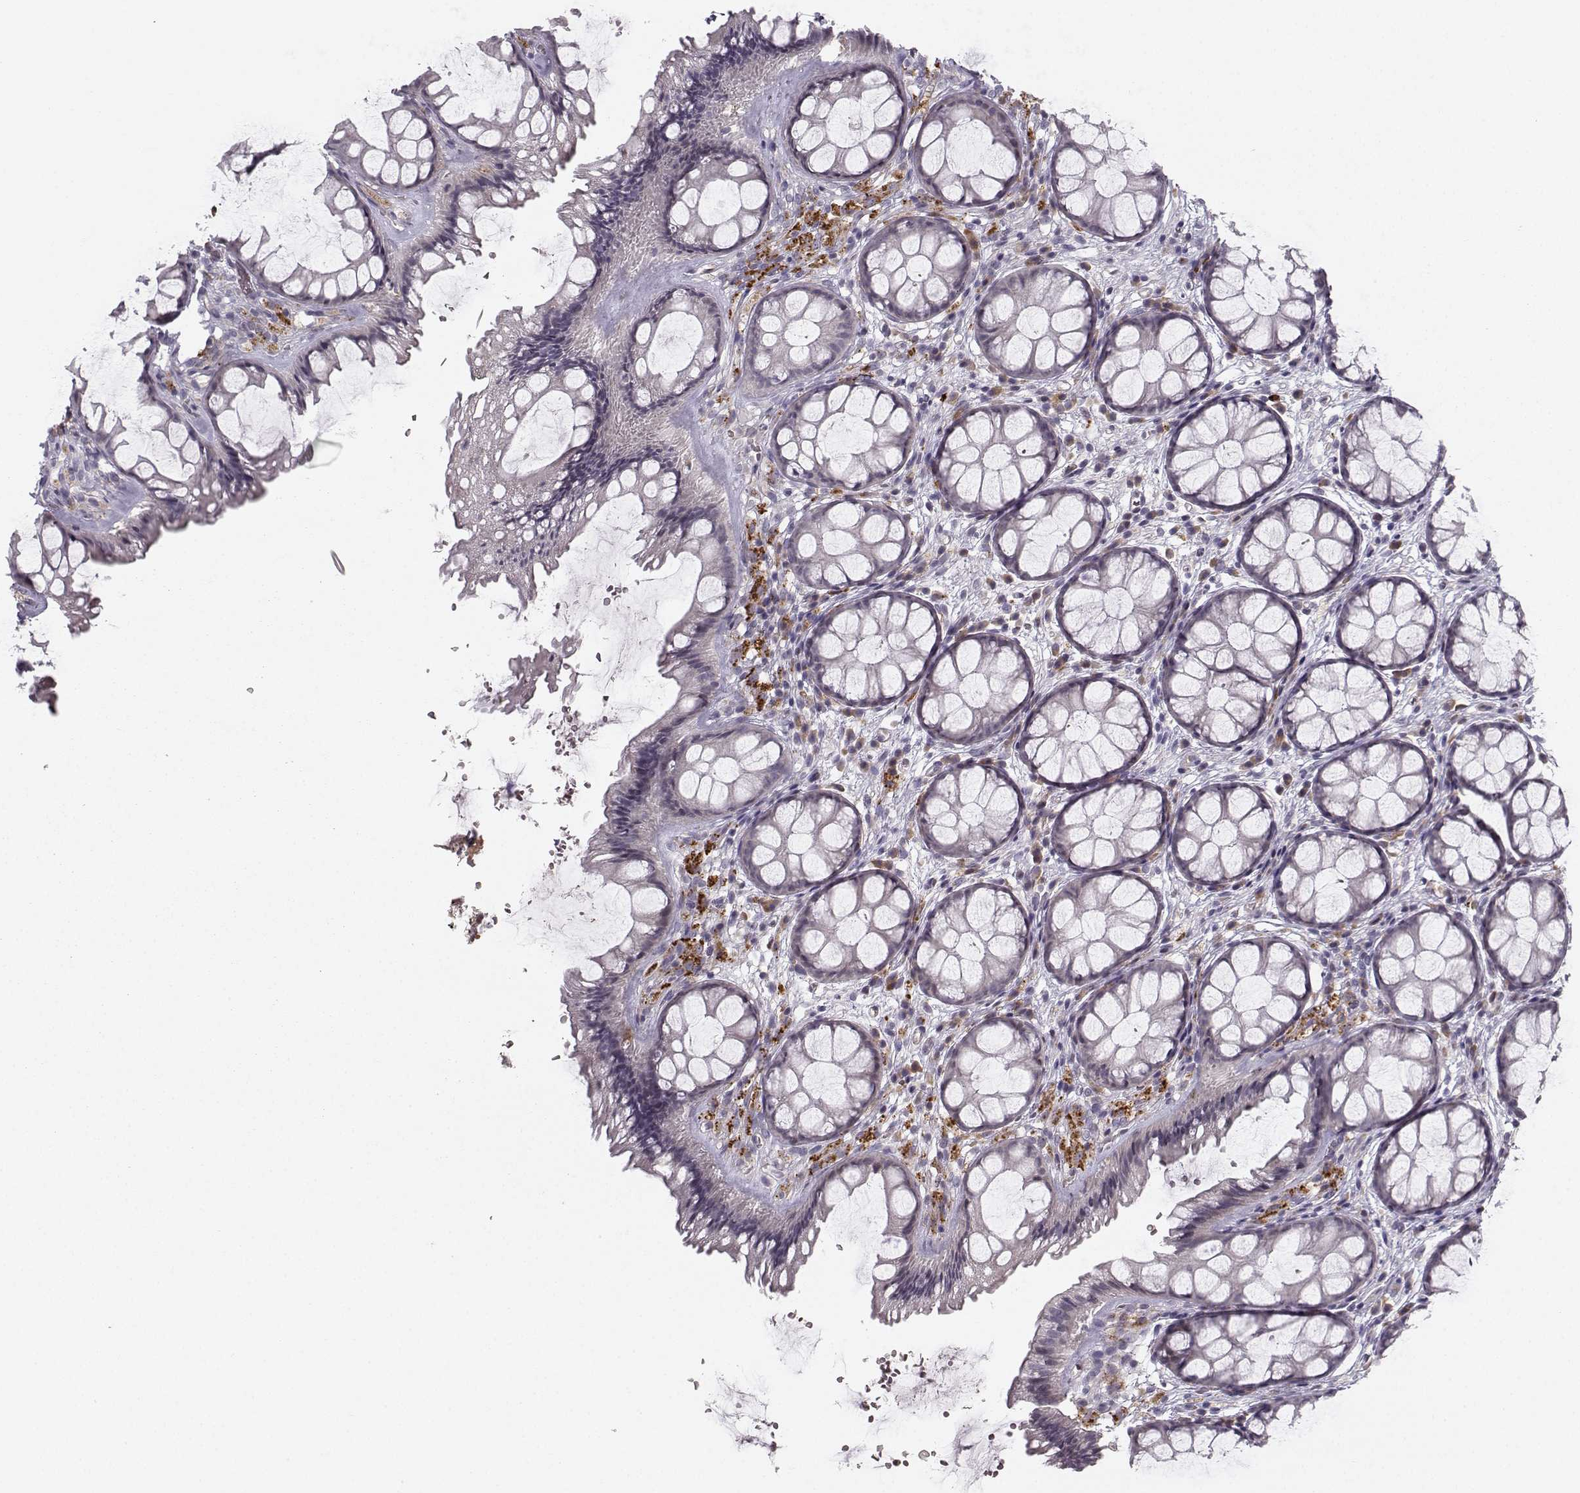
{"staining": {"intensity": "negative", "quantity": "none", "location": "none"}, "tissue": "rectum", "cell_type": "Glandular cells", "image_type": "normal", "snomed": [{"axis": "morphology", "description": "Normal tissue, NOS"}, {"axis": "topography", "description": "Rectum"}], "caption": "A micrograph of rectum stained for a protein exhibits no brown staining in glandular cells.", "gene": "OPRD1", "patient": {"sex": "female", "age": 62}}